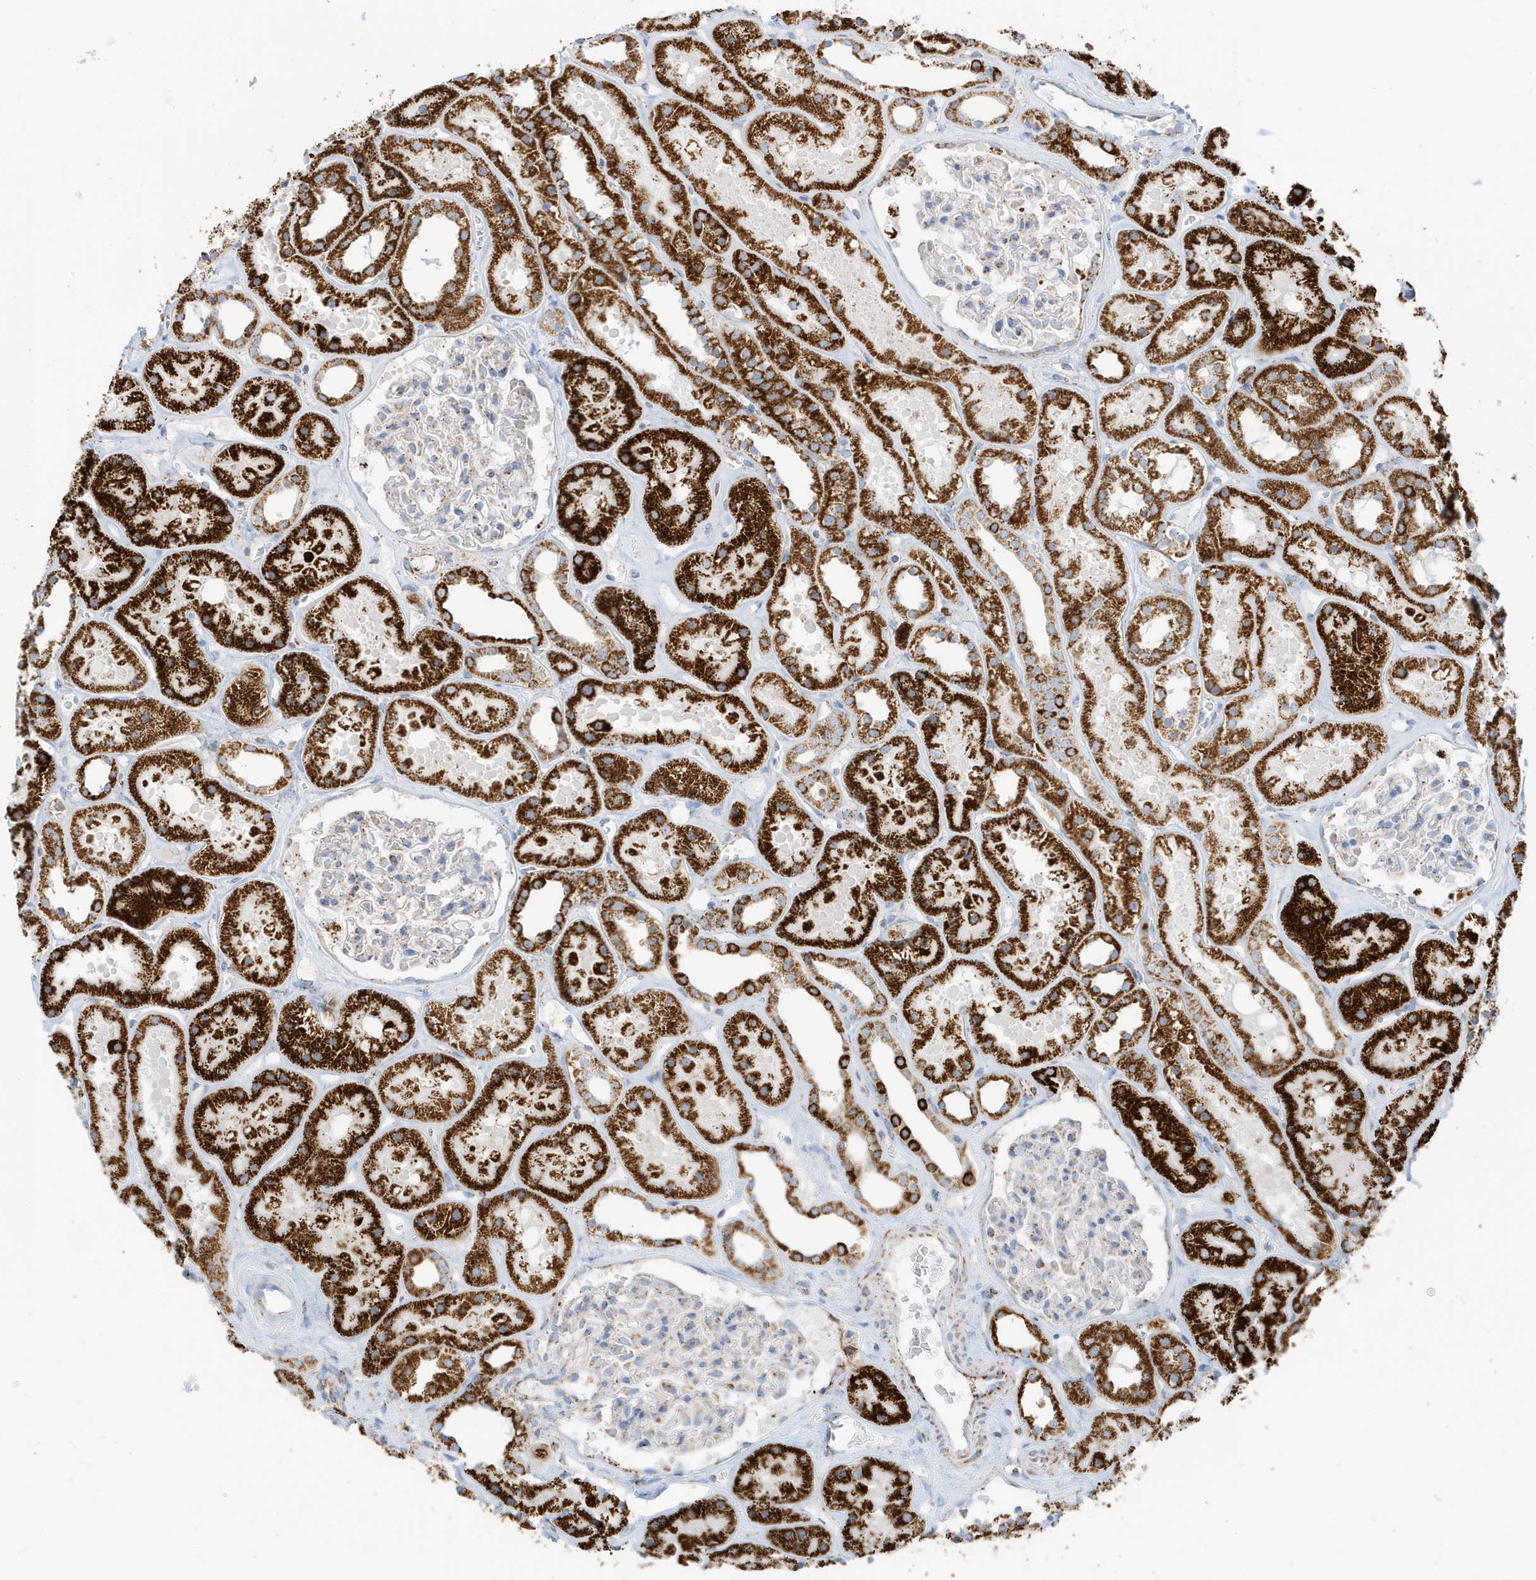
{"staining": {"intensity": "weak", "quantity": "25%-75%", "location": "cytoplasmic/membranous"}, "tissue": "kidney", "cell_type": "Cells in glomeruli", "image_type": "normal", "snomed": [{"axis": "morphology", "description": "Normal tissue, NOS"}, {"axis": "topography", "description": "Kidney"}], "caption": "An immunohistochemistry image of normal tissue is shown. Protein staining in brown labels weak cytoplasmic/membranous positivity in kidney within cells in glomeruli.", "gene": "CAPN13", "patient": {"sex": "female", "age": 41}}